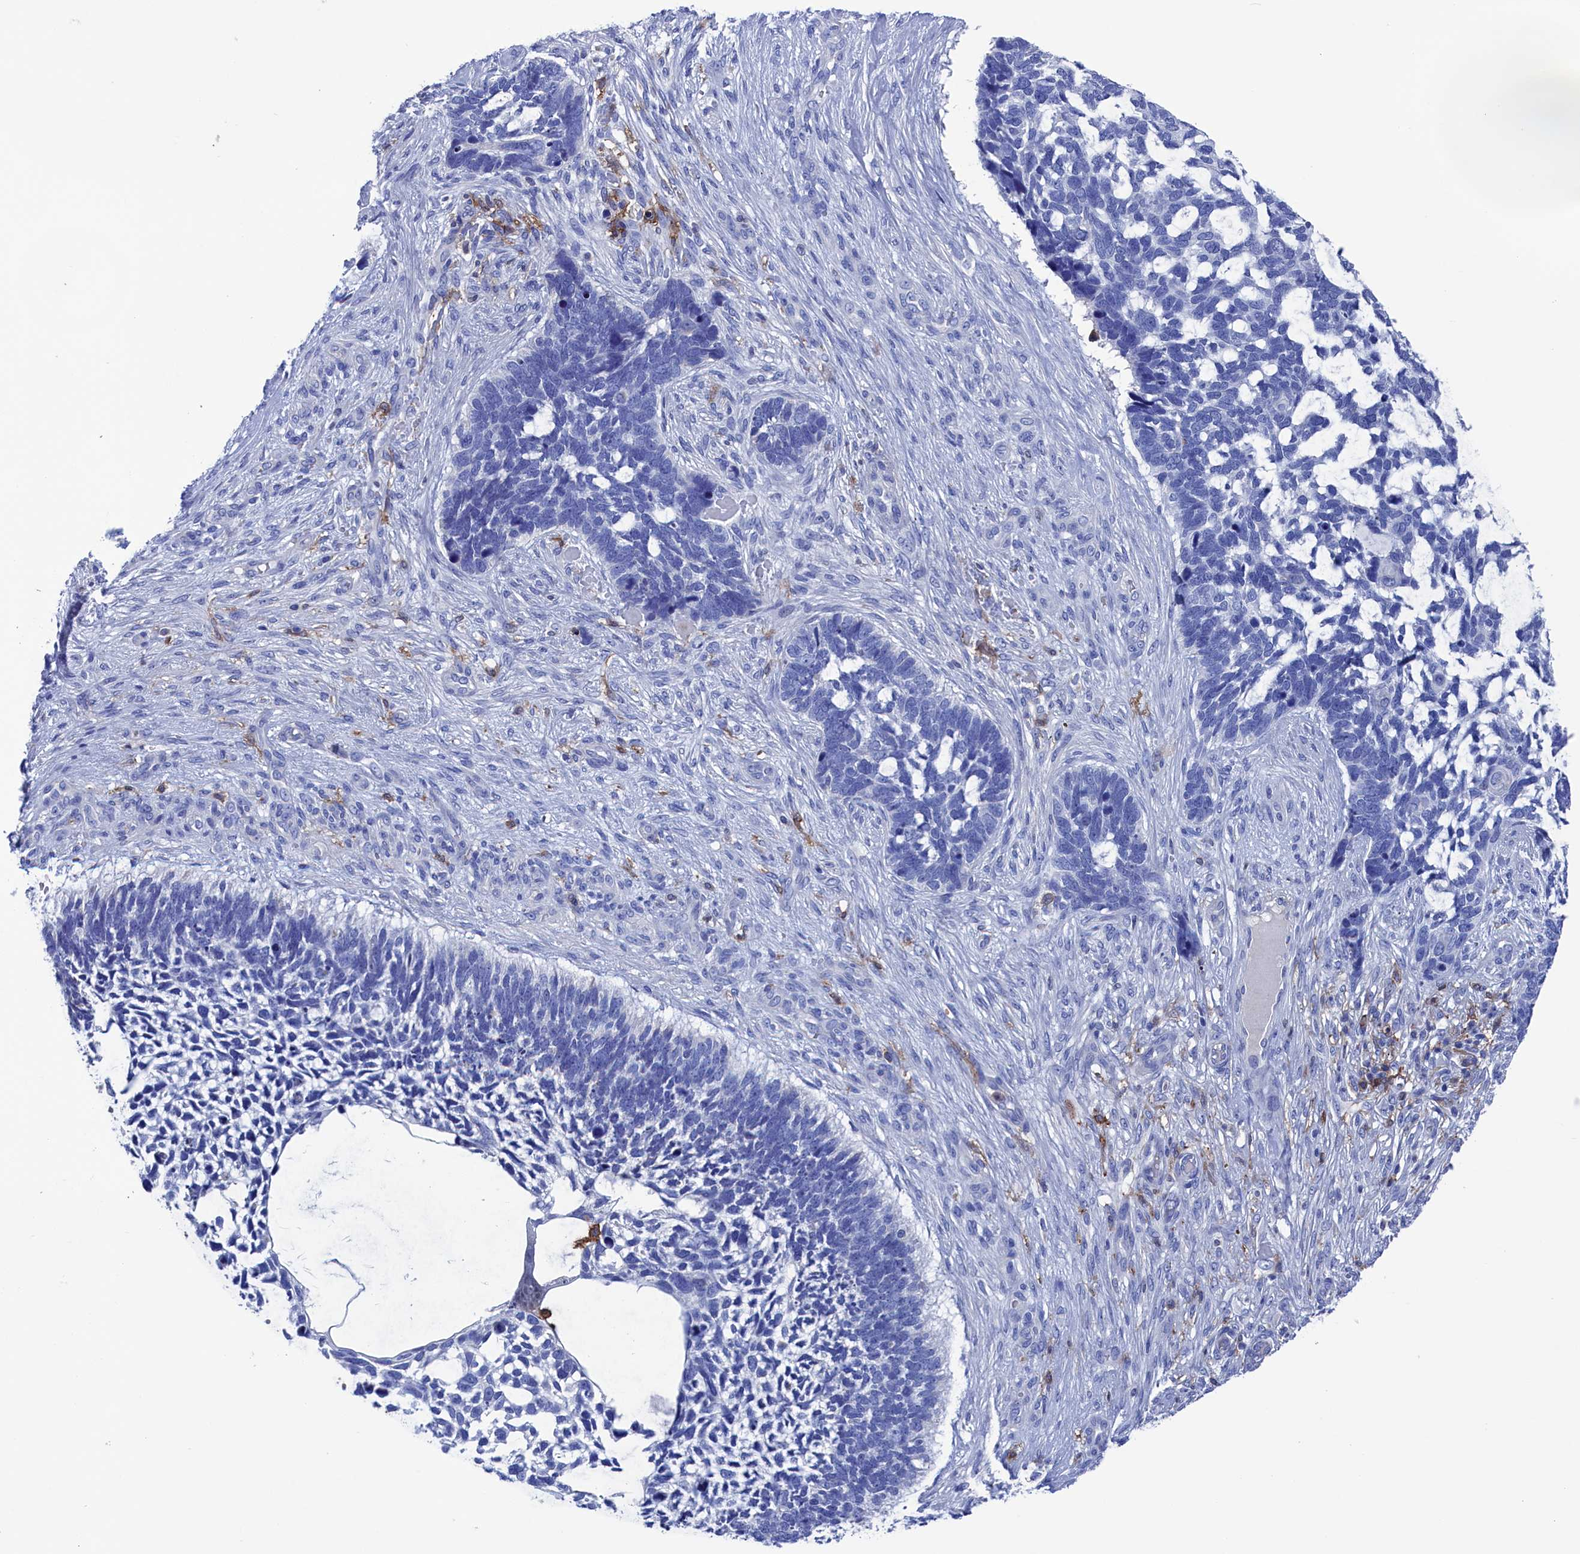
{"staining": {"intensity": "negative", "quantity": "none", "location": "none"}, "tissue": "skin cancer", "cell_type": "Tumor cells", "image_type": "cancer", "snomed": [{"axis": "morphology", "description": "Basal cell carcinoma"}, {"axis": "topography", "description": "Skin"}], "caption": "High power microscopy histopathology image of an immunohistochemistry (IHC) image of basal cell carcinoma (skin), revealing no significant staining in tumor cells.", "gene": "TYROBP", "patient": {"sex": "male", "age": 88}}